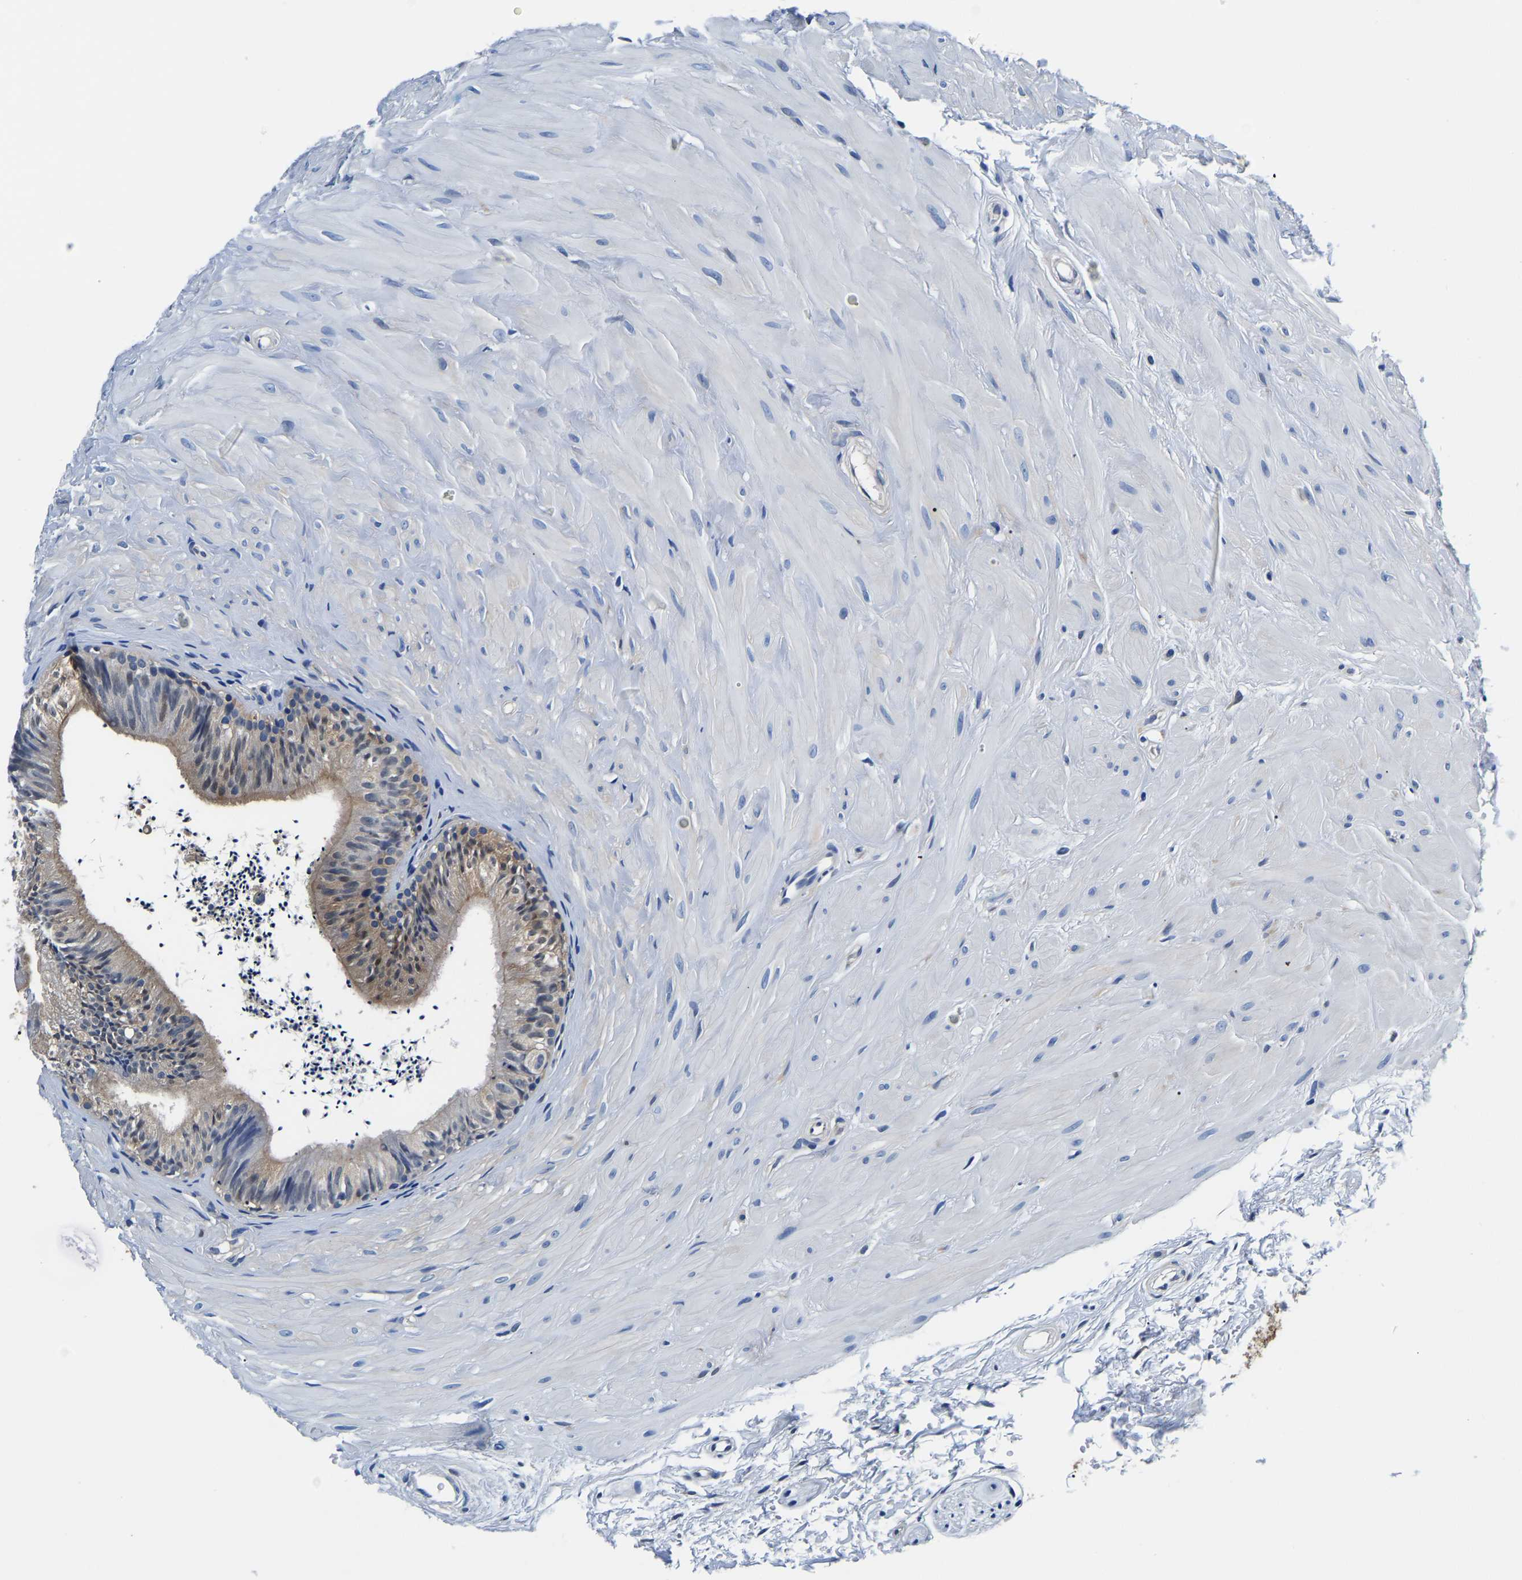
{"staining": {"intensity": "moderate", "quantity": ">75%", "location": "cytoplasmic/membranous"}, "tissue": "epididymis", "cell_type": "Glandular cells", "image_type": "normal", "snomed": [{"axis": "morphology", "description": "Normal tissue, NOS"}, {"axis": "topography", "description": "Epididymis"}], "caption": "IHC micrograph of benign human epididymis stained for a protein (brown), which reveals medium levels of moderate cytoplasmic/membranous expression in approximately >75% of glandular cells.", "gene": "ACO1", "patient": {"sex": "male", "age": 56}}